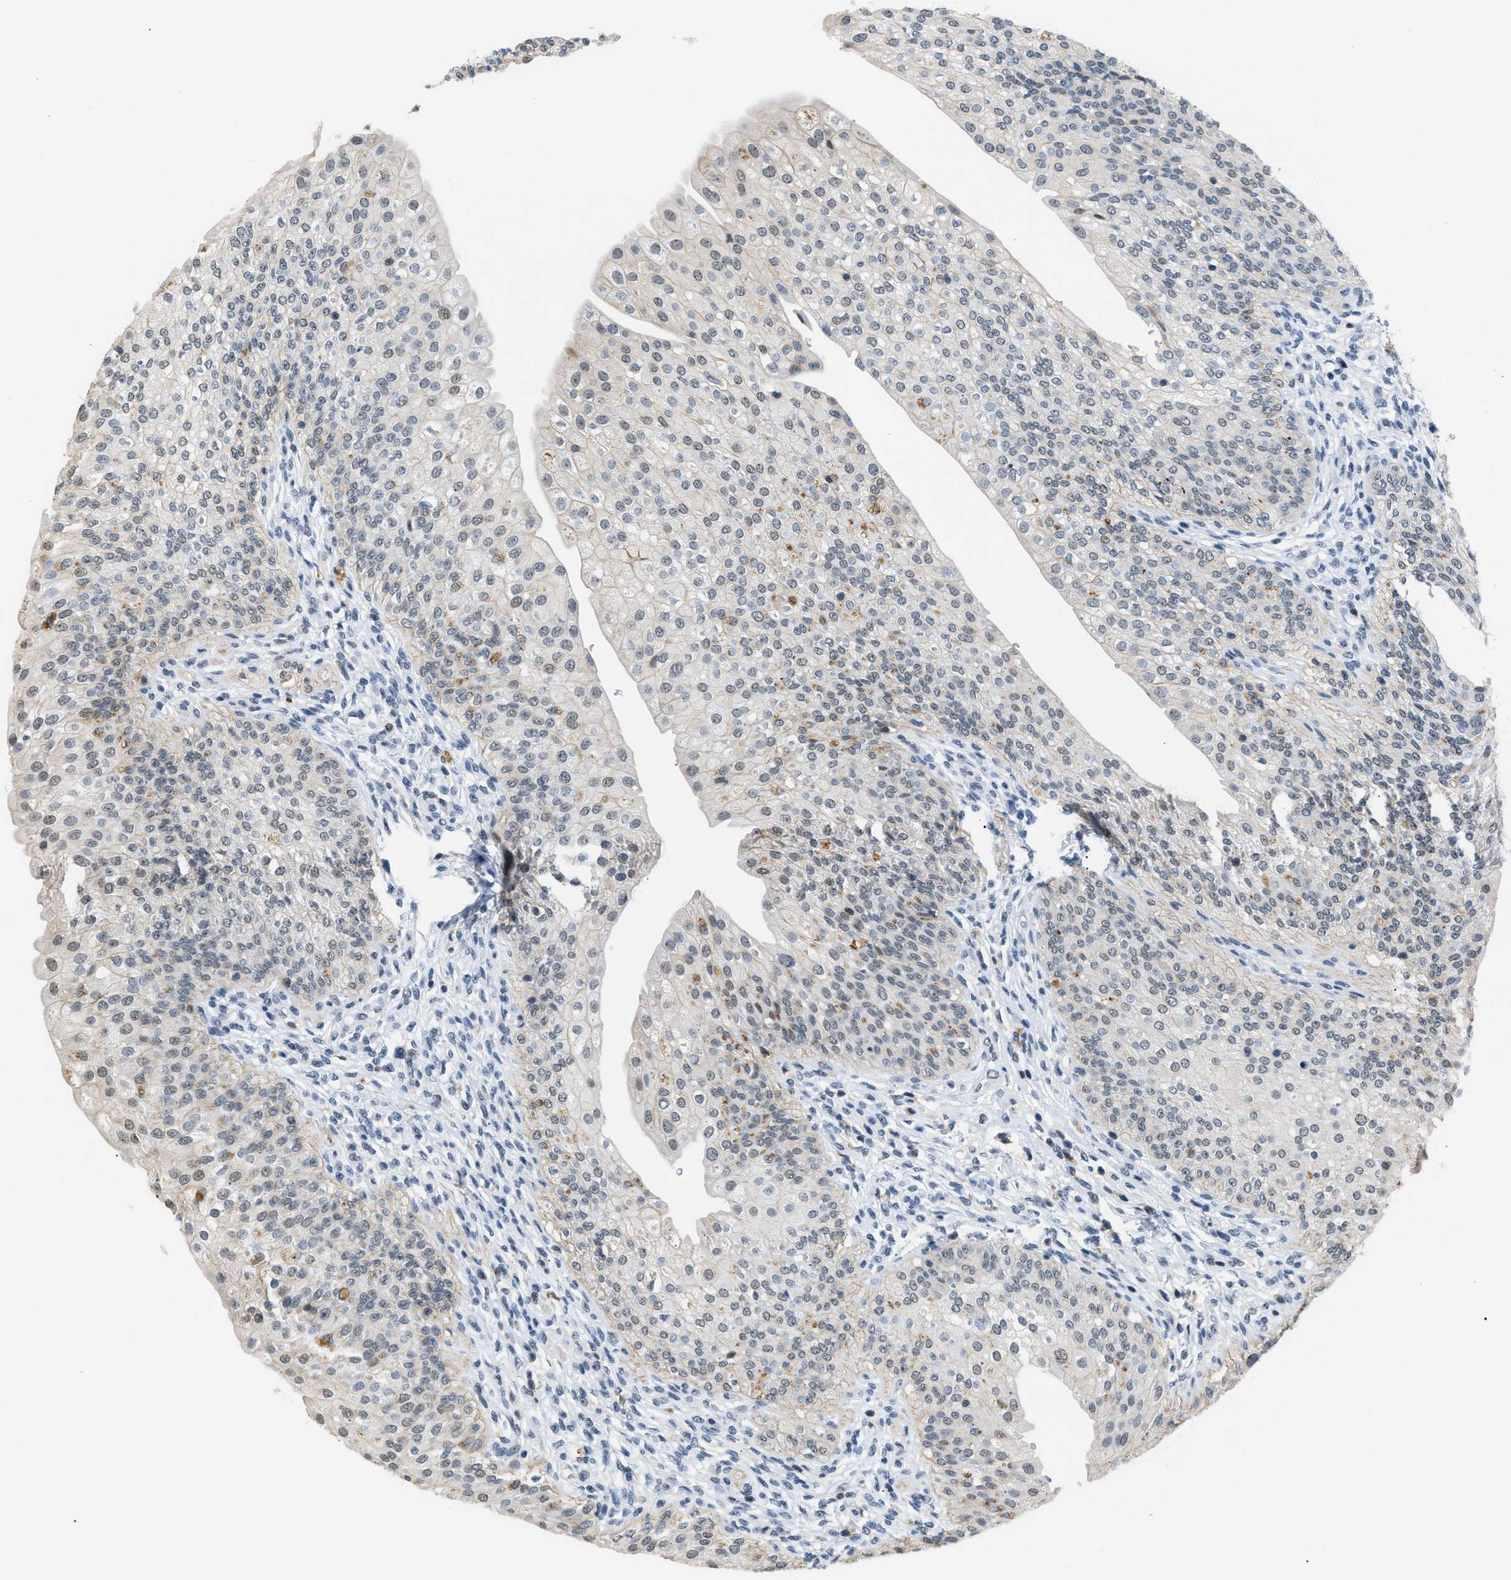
{"staining": {"intensity": "weak", "quantity": "25%-75%", "location": "nuclear"}, "tissue": "urinary bladder", "cell_type": "Urothelial cells", "image_type": "normal", "snomed": [{"axis": "morphology", "description": "Normal tissue, NOS"}, {"axis": "topography", "description": "Urinary bladder"}], "caption": "High-power microscopy captured an immunohistochemistry image of unremarkable urinary bladder, revealing weak nuclear expression in about 25%-75% of urothelial cells.", "gene": "KCNC3", "patient": {"sex": "male", "age": 46}}